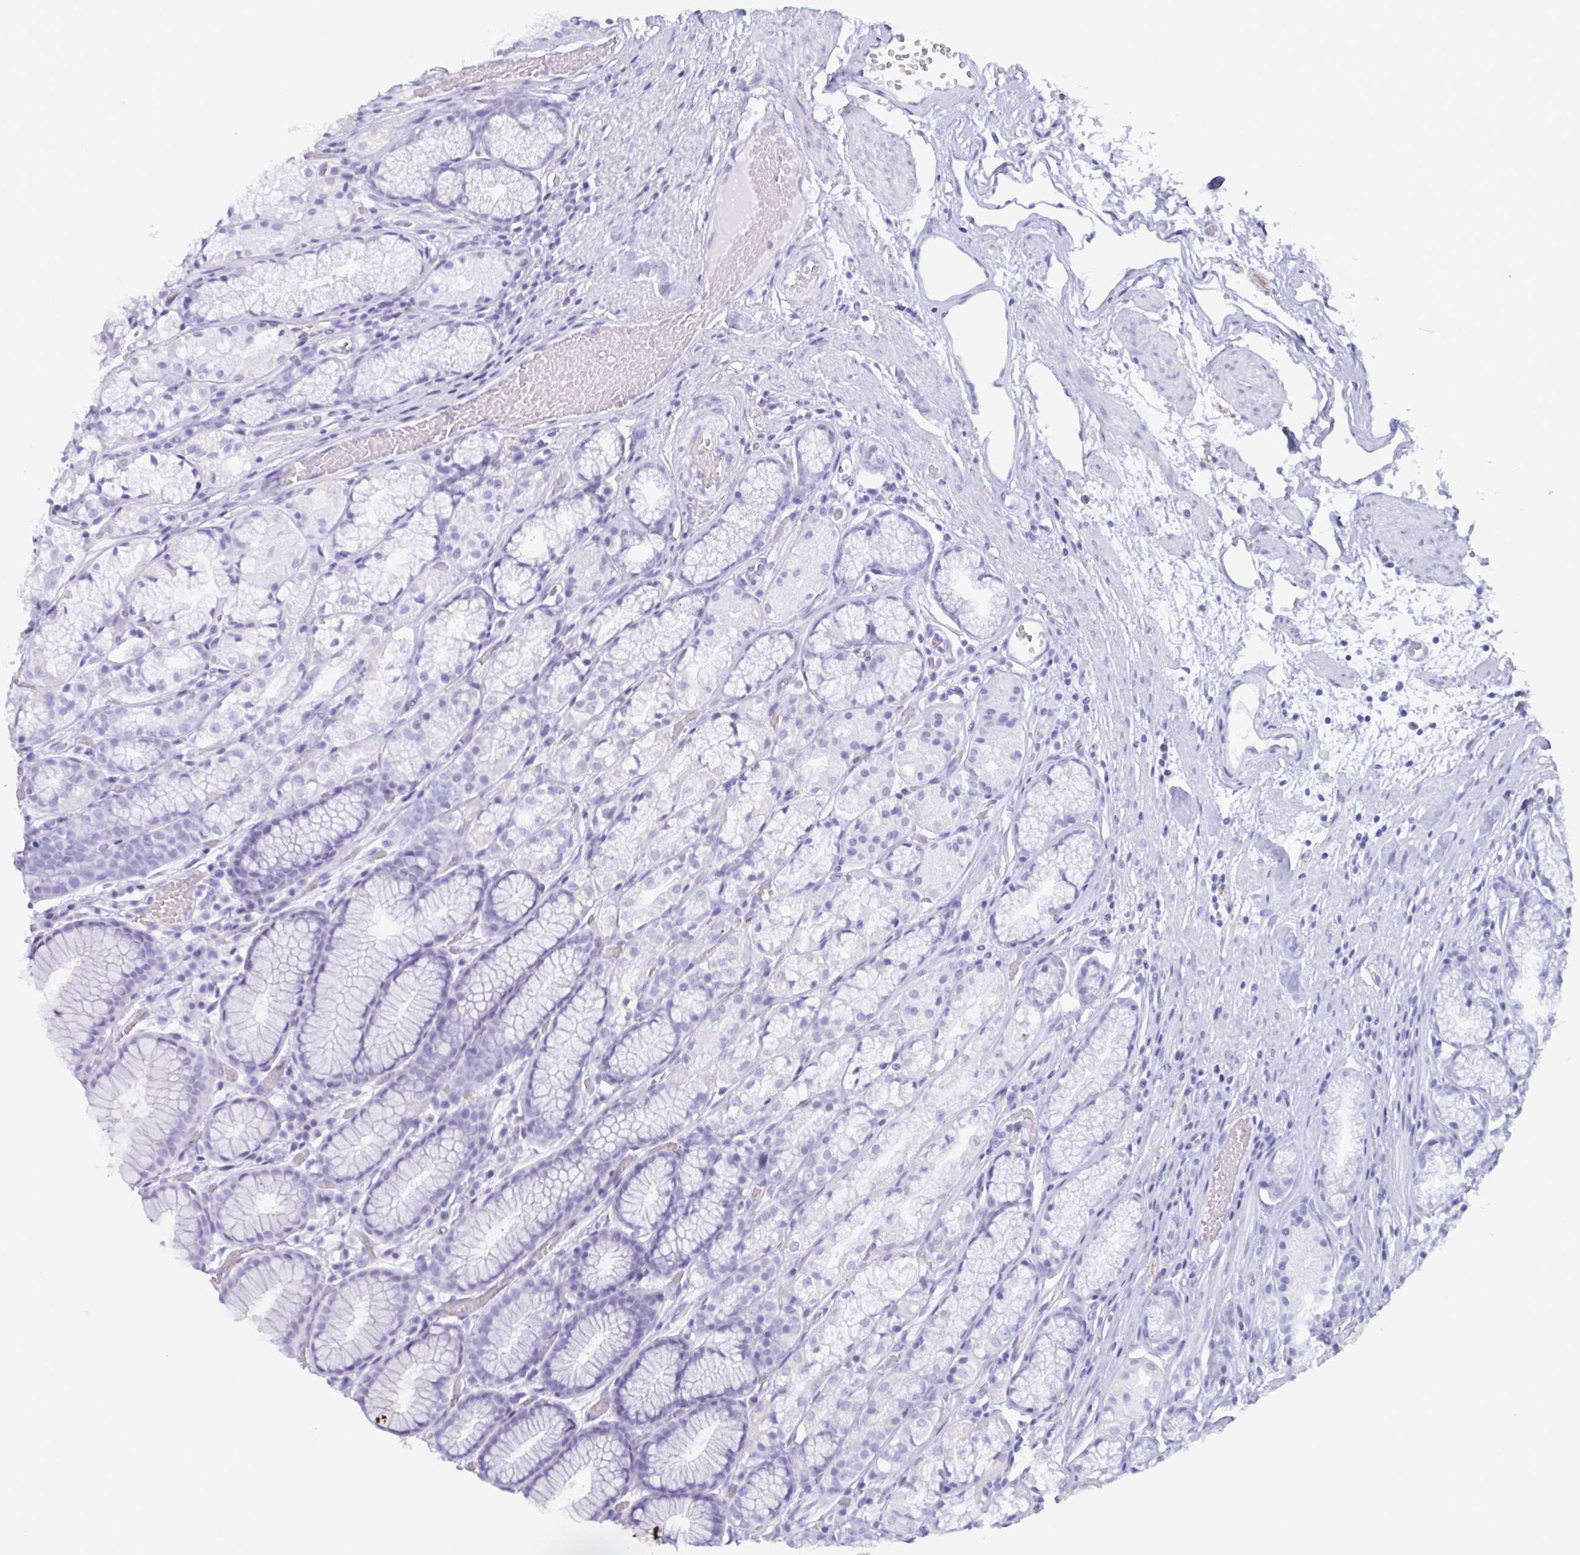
{"staining": {"intensity": "negative", "quantity": "none", "location": "none"}, "tissue": "stomach", "cell_type": "Glandular cells", "image_type": "normal", "snomed": [{"axis": "morphology", "description": "Normal tissue, NOS"}, {"axis": "topography", "description": "Stomach"}], "caption": "IHC photomicrograph of unremarkable stomach stained for a protein (brown), which exhibits no staining in glandular cells. Brightfield microscopy of IHC stained with DAB (brown) and hematoxylin (blue), captured at high magnification.", "gene": "BPI", "patient": {"sex": "male", "age": 70}}